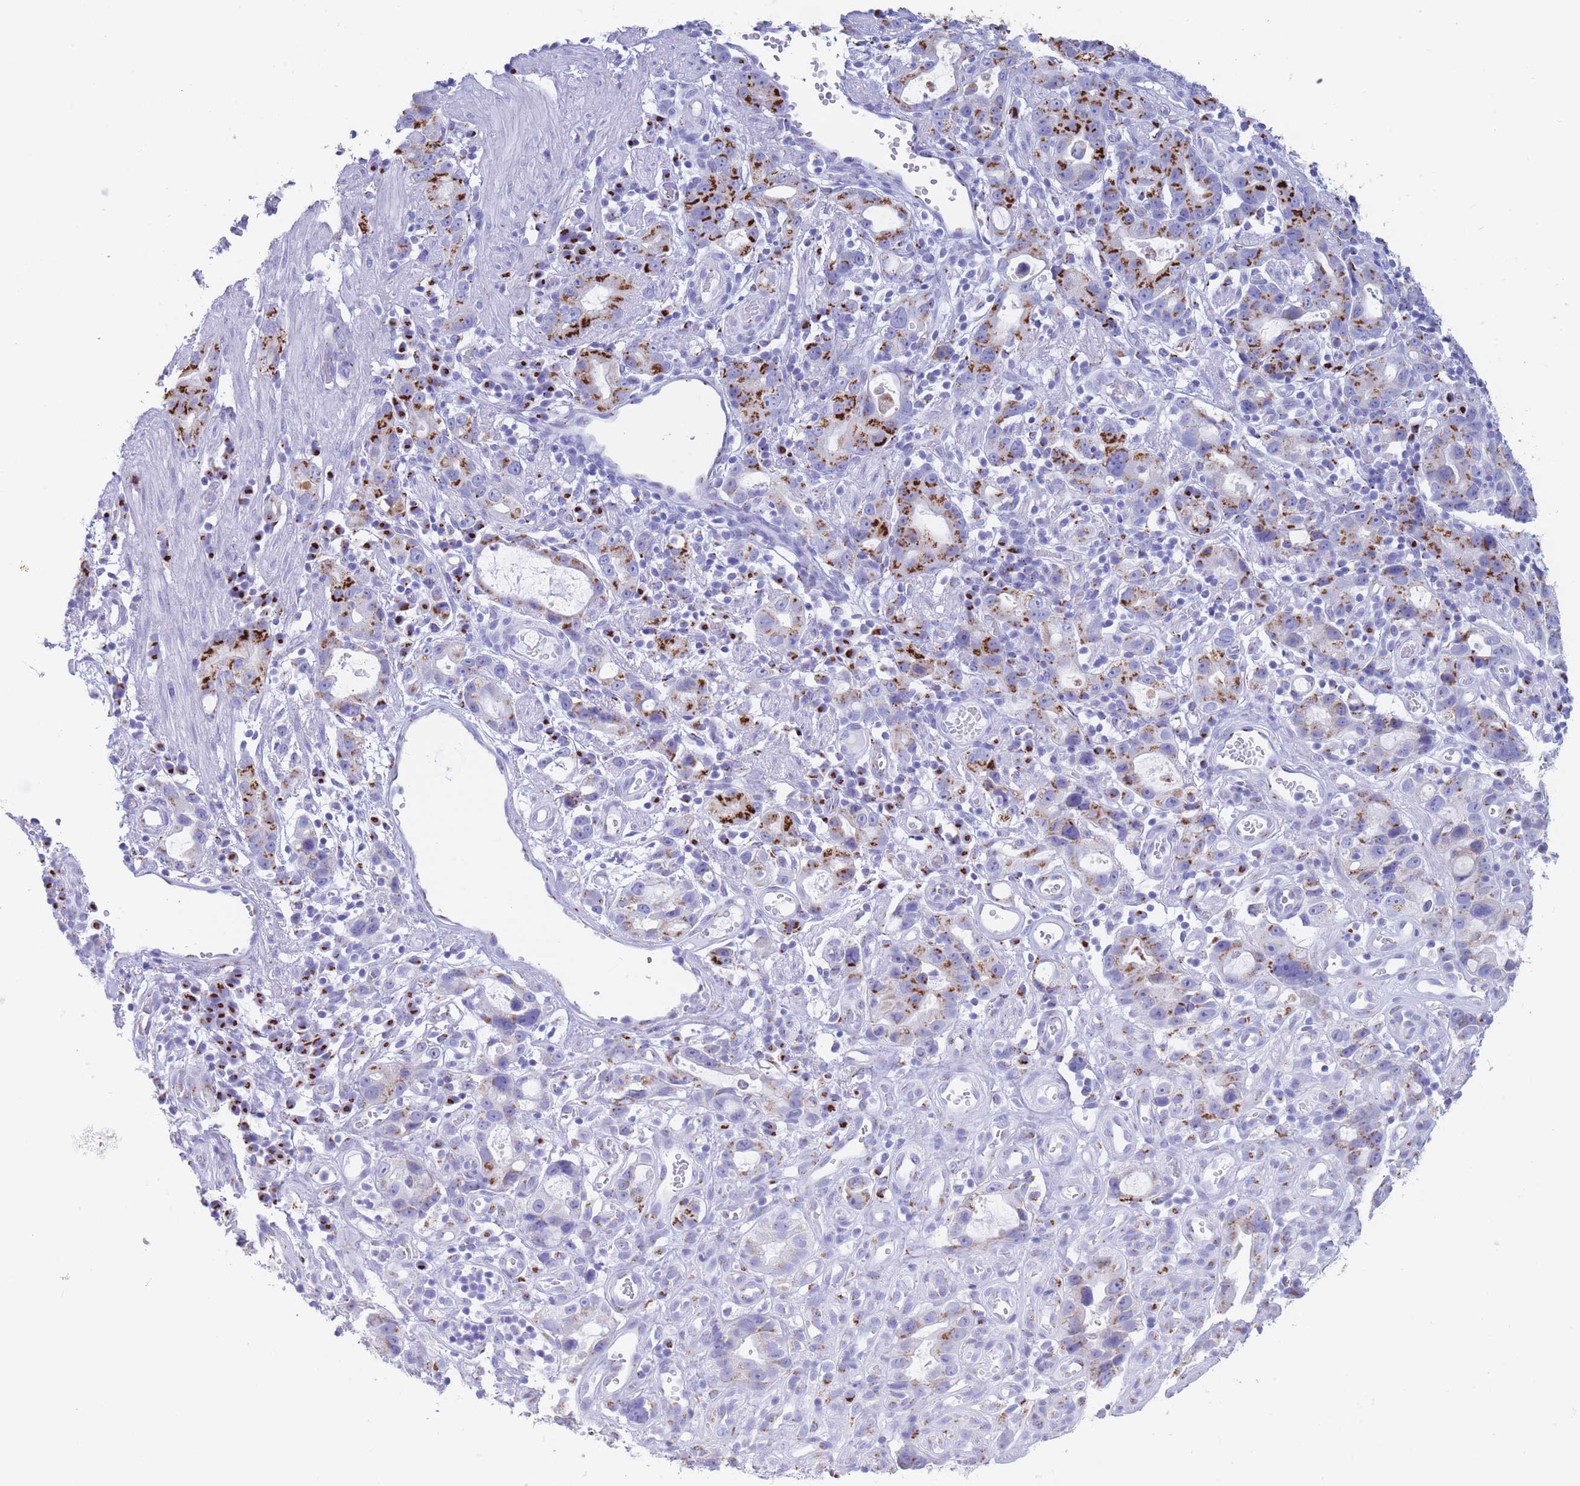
{"staining": {"intensity": "strong", "quantity": "25%-75%", "location": "cytoplasmic/membranous"}, "tissue": "stomach cancer", "cell_type": "Tumor cells", "image_type": "cancer", "snomed": [{"axis": "morphology", "description": "Adenocarcinoma, NOS"}, {"axis": "topography", "description": "Stomach"}], "caption": "DAB (3,3'-diaminobenzidine) immunohistochemical staining of stomach cancer (adenocarcinoma) demonstrates strong cytoplasmic/membranous protein positivity in approximately 25%-75% of tumor cells.", "gene": "FAM3C", "patient": {"sex": "male", "age": 55}}